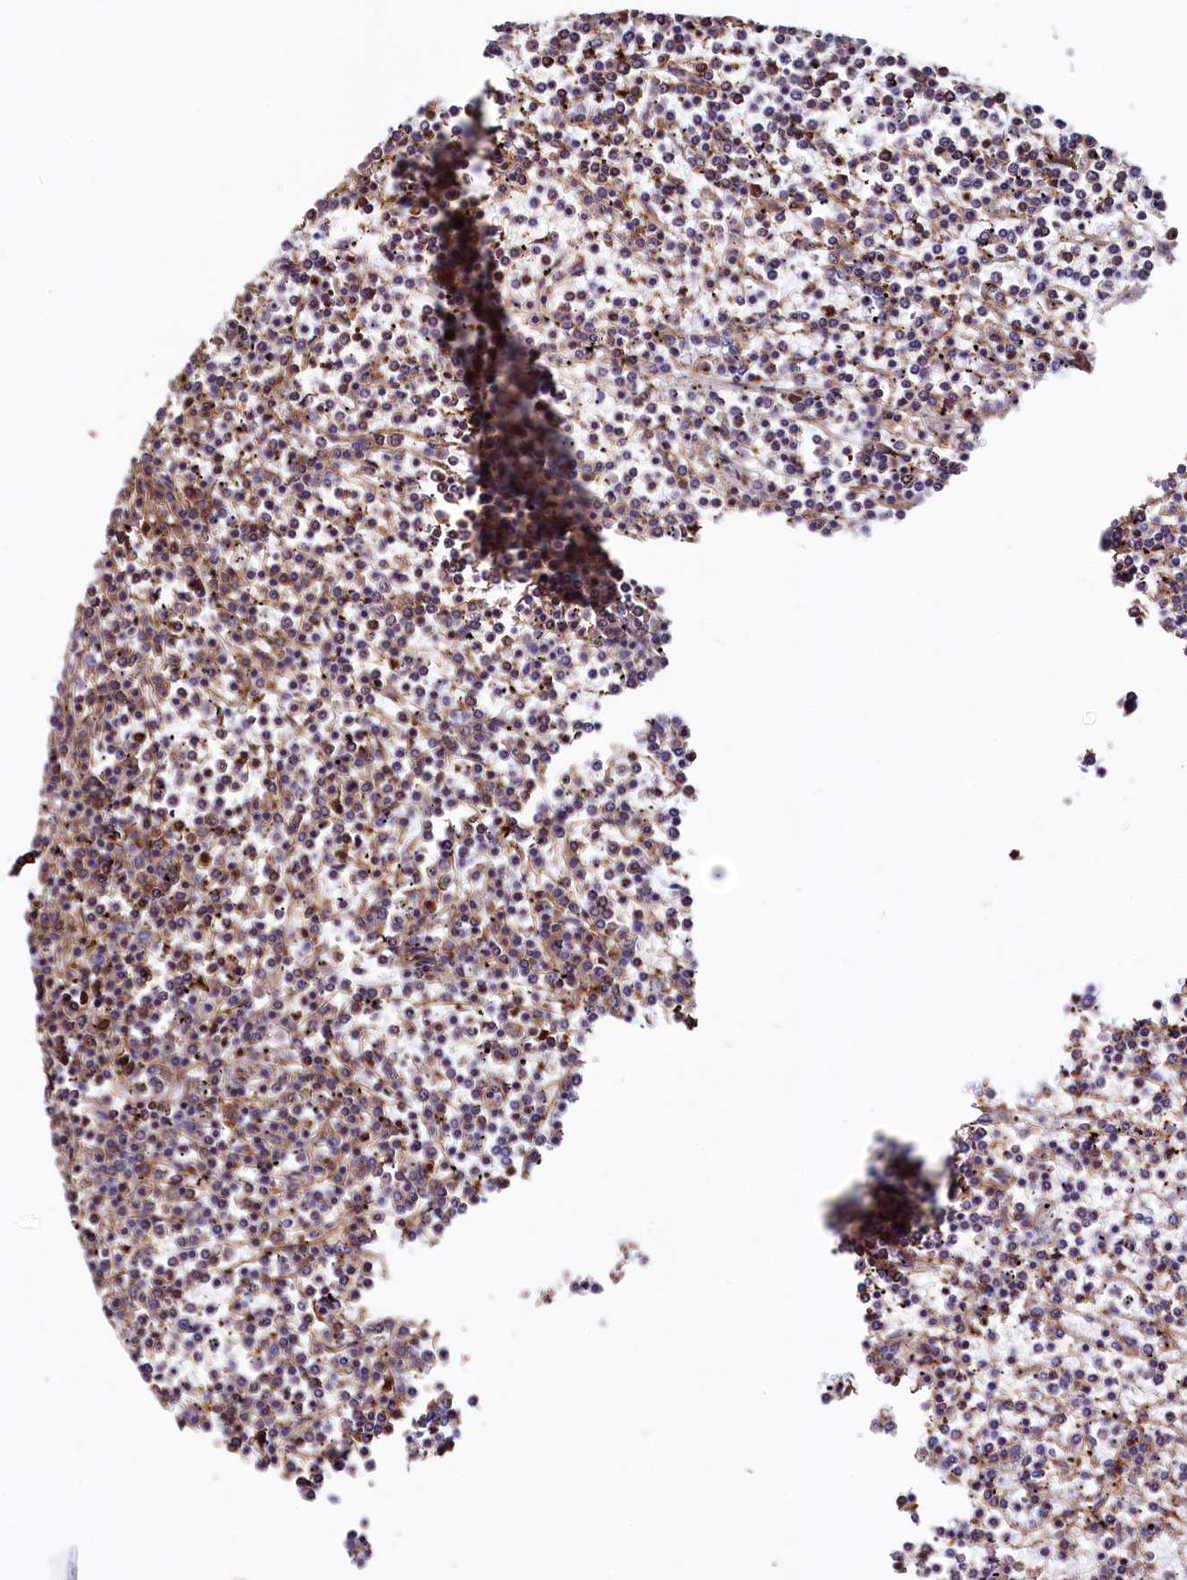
{"staining": {"intensity": "moderate", "quantity": "25%-75%", "location": "cytoplasmic/membranous"}, "tissue": "lymphoma", "cell_type": "Tumor cells", "image_type": "cancer", "snomed": [{"axis": "morphology", "description": "Malignant lymphoma, non-Hodgkin's type, Low grade"}, {"axis": "topography", "description": "Spleen"}], "caption": "Immunohistochemical staining of malignant lymphoma, non-Hodgkin's type (low-grade) reveals medium levels of moderate cytoplasmic/membranous positivity in approximately 25%-75% of tumor cells.", "gene": "THBS1", "patient": {"sex": "female", "age": 19}}